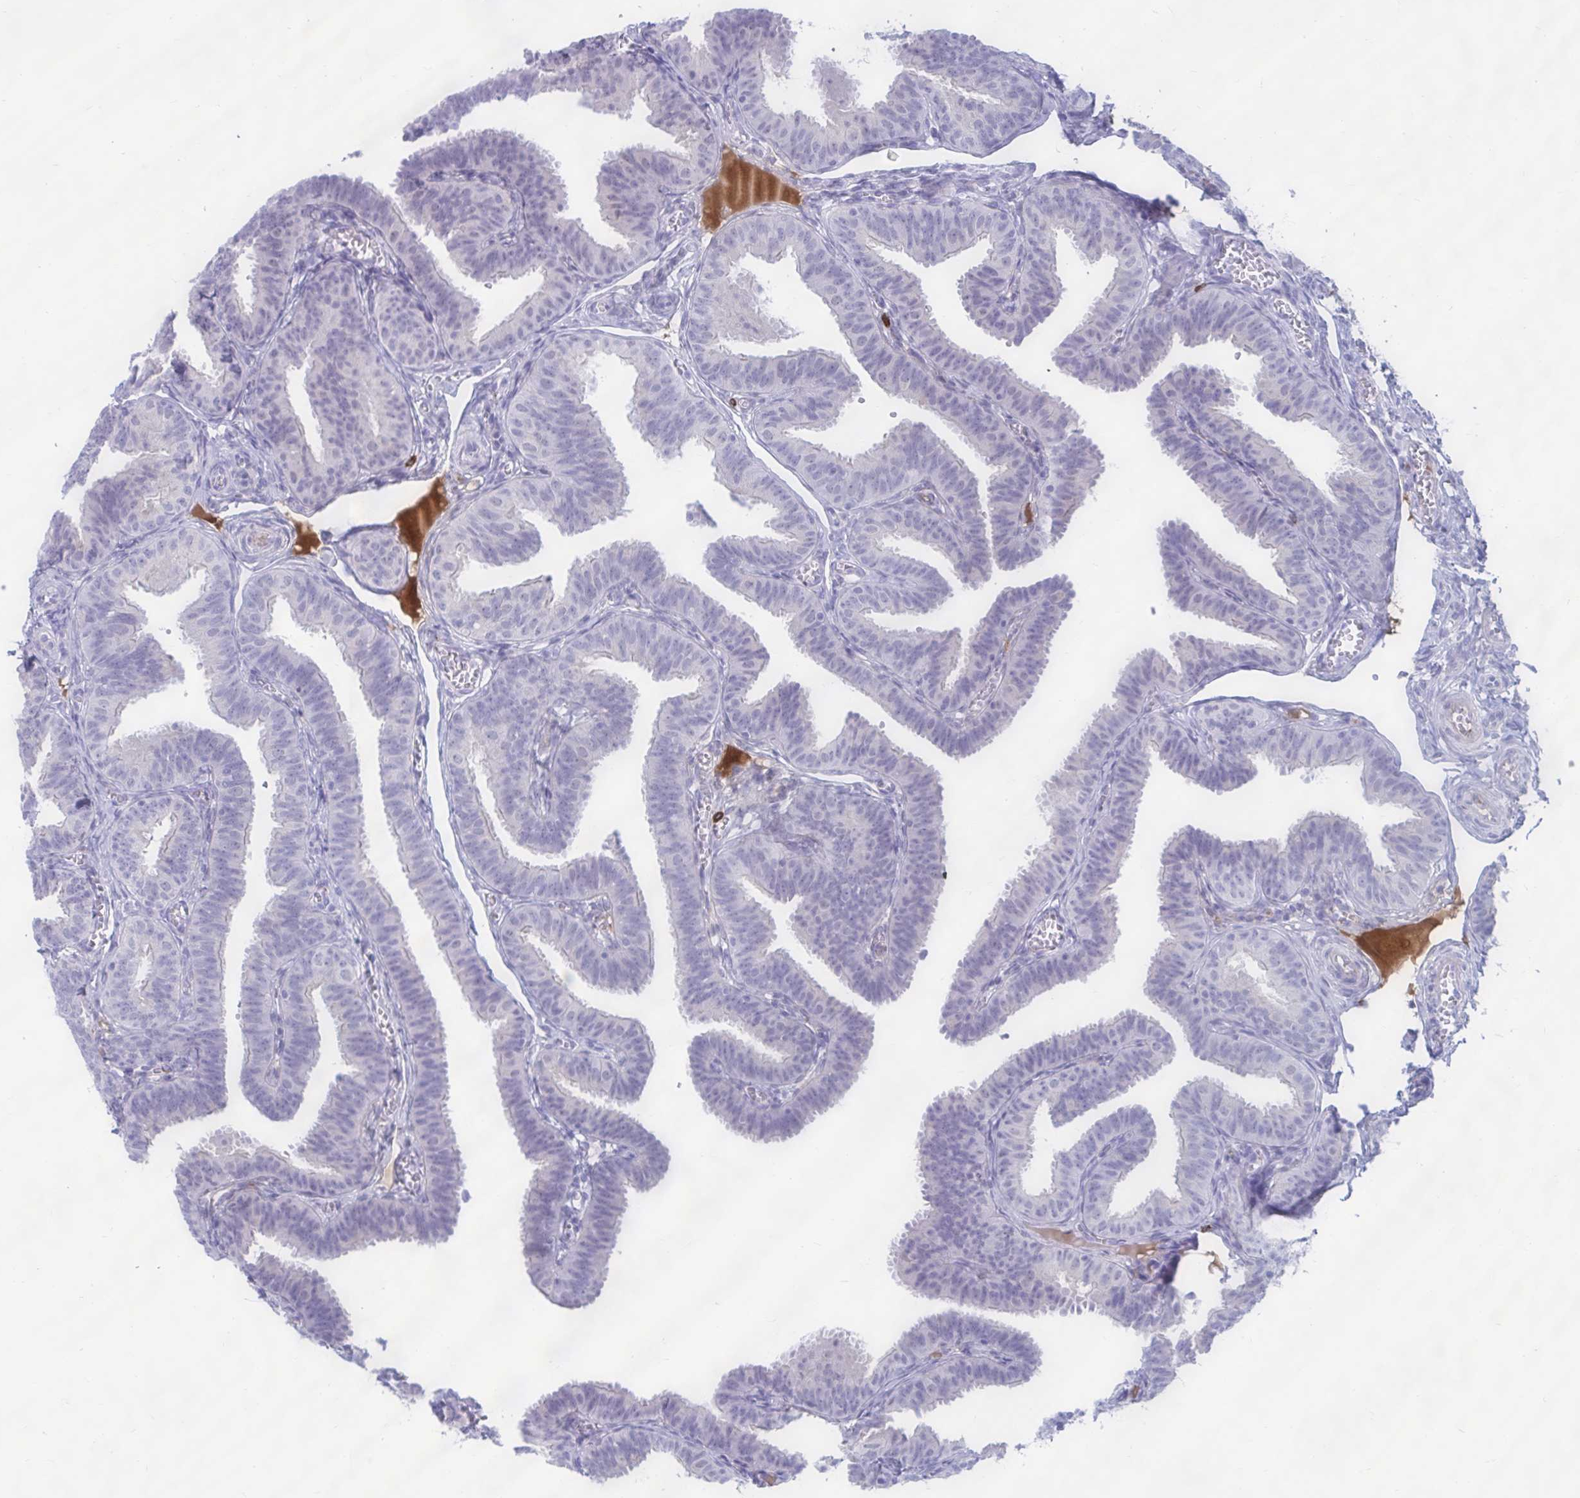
{"staining": {"intensity": "negative", "quantity": "none", "location": "none"}, "tissue": "fallopian tube", "cell_type": "Glandular cells", "image_type": "normal", "snomed": [{"axis": "morphology", "description": "Normal tissue, NOS"}, {"axis": "topography", "description": "Fallopian tube"}], "caption": "A histopathology image of fallopian tube stained for a protein exhibits no brown staining in glandular cells. Nuclei are stained in blue.", "gene": "FAM219B", "patient": {"sex": "female", "age": 25}}